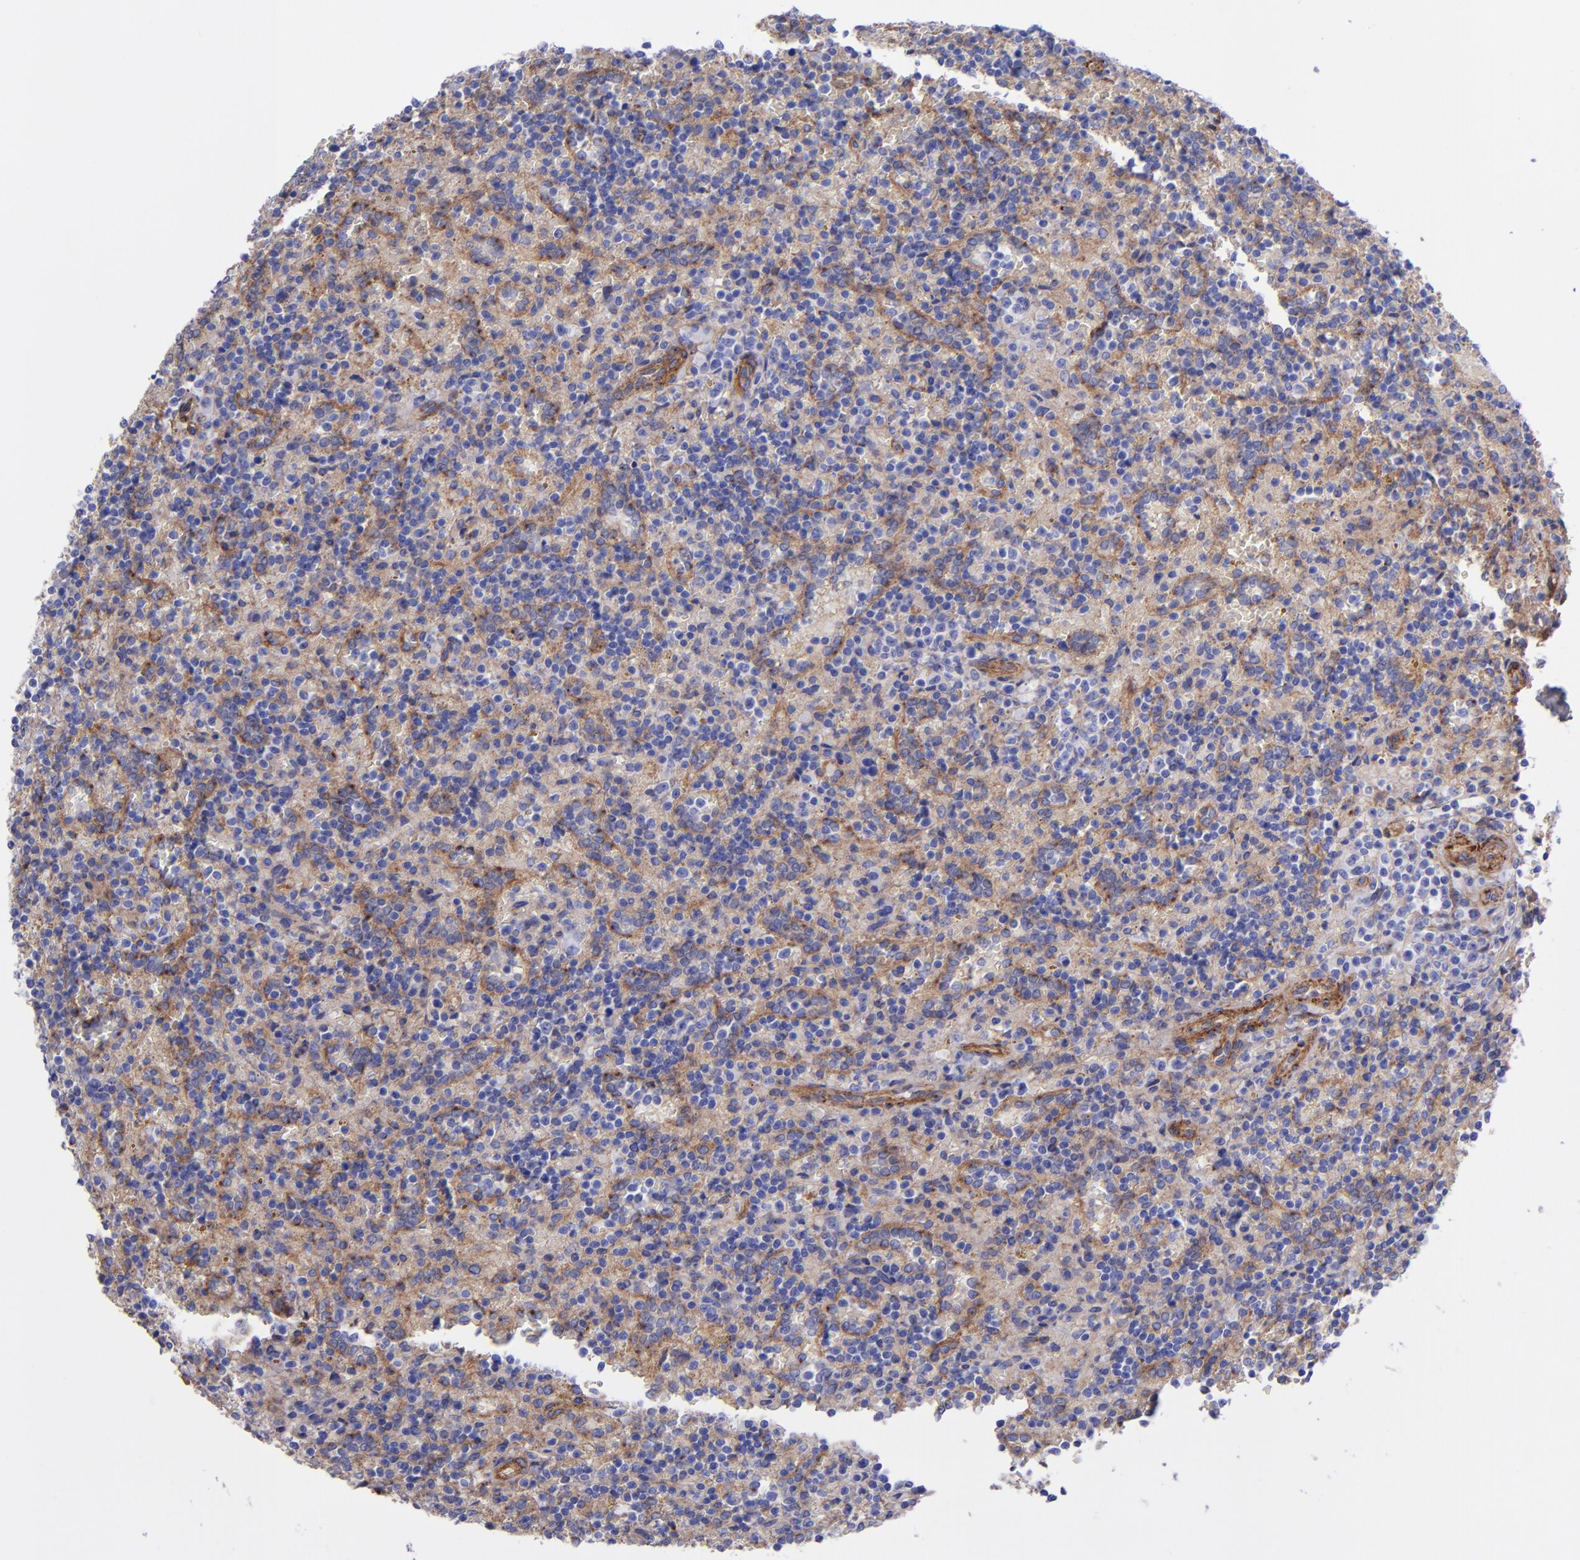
{"staining": {"intensity": "weak", "quantity": "<25%", "location": "cytoplasmic/membranous"}, "tissue": "lymphoma", "cell_type": "Tumor cells", "image_type": "cancer", "snomed": [{"axis": "morphology", "description": "Malignant lymphoma, non-Hodgkin's type, Low grade"}, {"axis": "topography", "description": "Spleen"}], "caption": "A high-resolution image shows immunohistochemistry staining of low-grade malignant lymphoma, non-Hodgkin's type, which displays no significant positivity in tumor cells.", "gene": "ITGAV", "patient": {"sex": "male", "age": 67}}